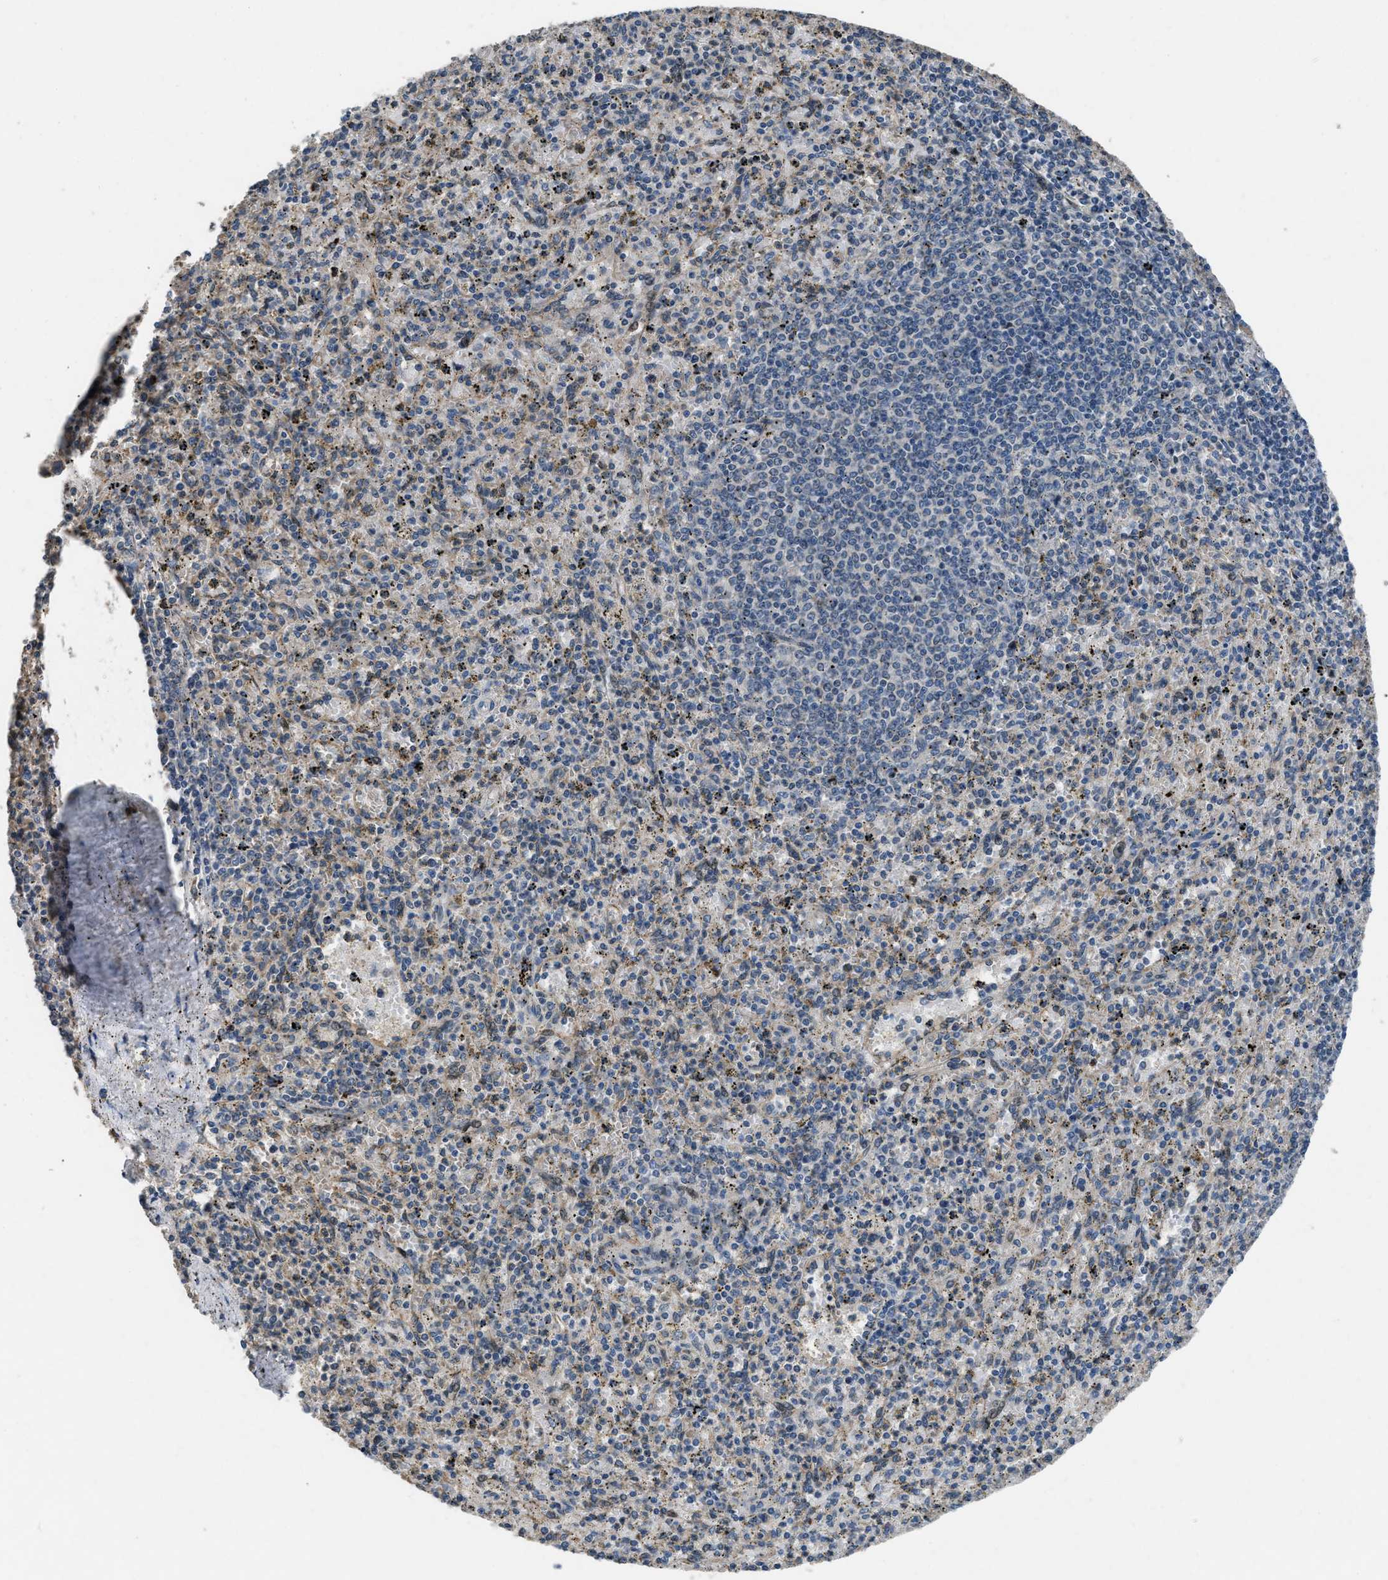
{"staining": {"intensity": "weak", "quantity": "<25%", "location": "cytoplasmic/membranous"}, "tissue": "spleen", "cell_type": "Cells in red pulp", "image_type": "normal", "snomed": [{"axis": "morphology", "description": "Normal tissue, NOS"}, {"axis": "topography", "description": "Spleen"}], "caption": "Immunohistochemistry (IHC) photomicrograph of benign spleen stained for a protein (brown), which displays no positivity in cells in red pulp.", "gene": "TMEM150A", "patient": {"sex": "male", "age": 72}}